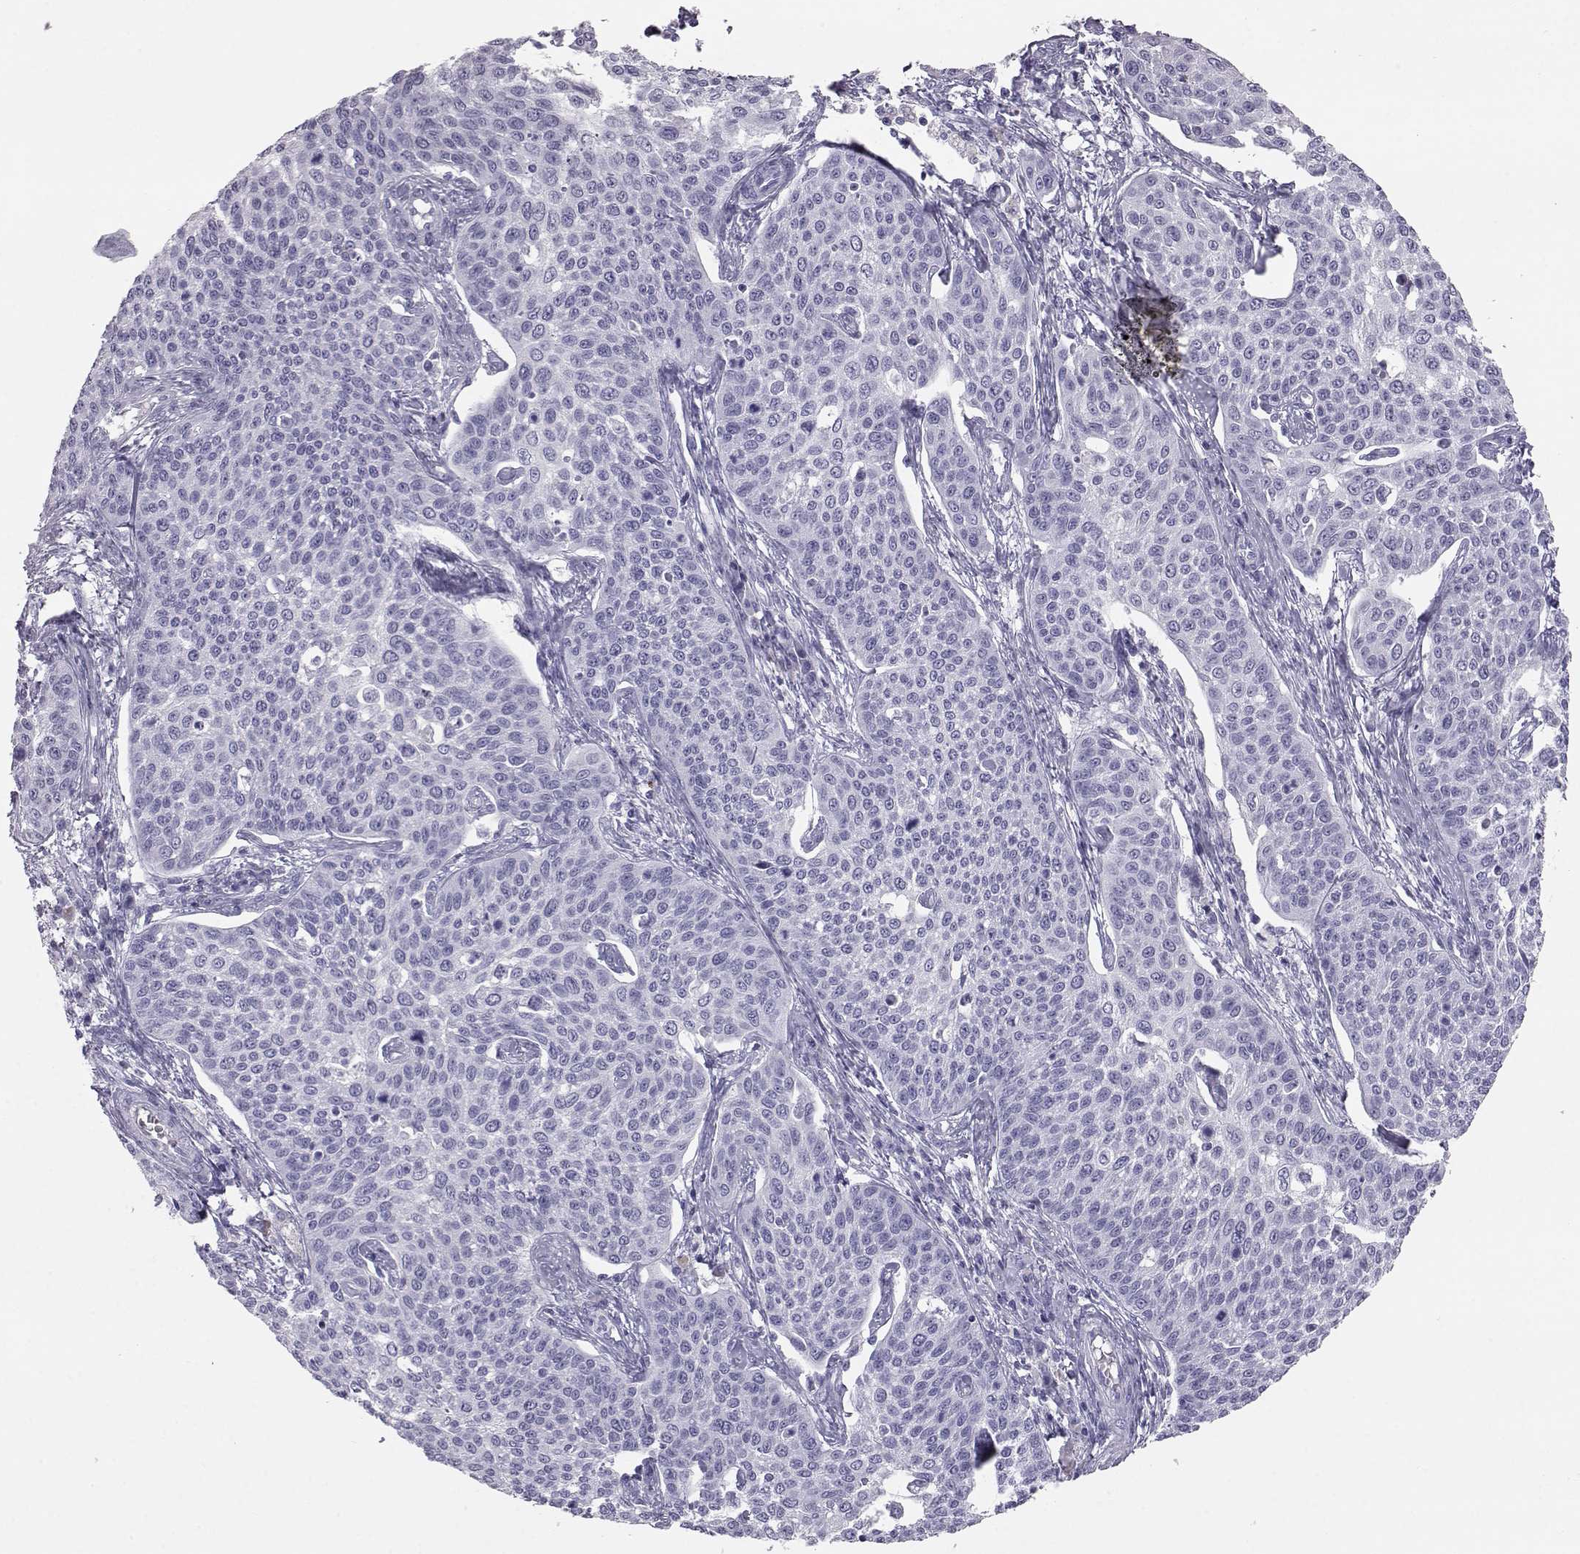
{"staining": {"intensity": "negative", "quantity": "none", "location": "none"}, "tissue": "cervical cancer", "cell_type": "Tumor cells", "image_type": "cancer", "snomed": [{"axis": "morphology", "description": "Squamous cell carcinoma, NOS"}, {"axis": "topography", "description": "Cervix"}], "caption": "Micrograph shows no significant protein expression in tumor cells of cervical squamous cell carcinoma.", "gene": "ITLN2", "patient": {"sex": "female", "age": 34}}